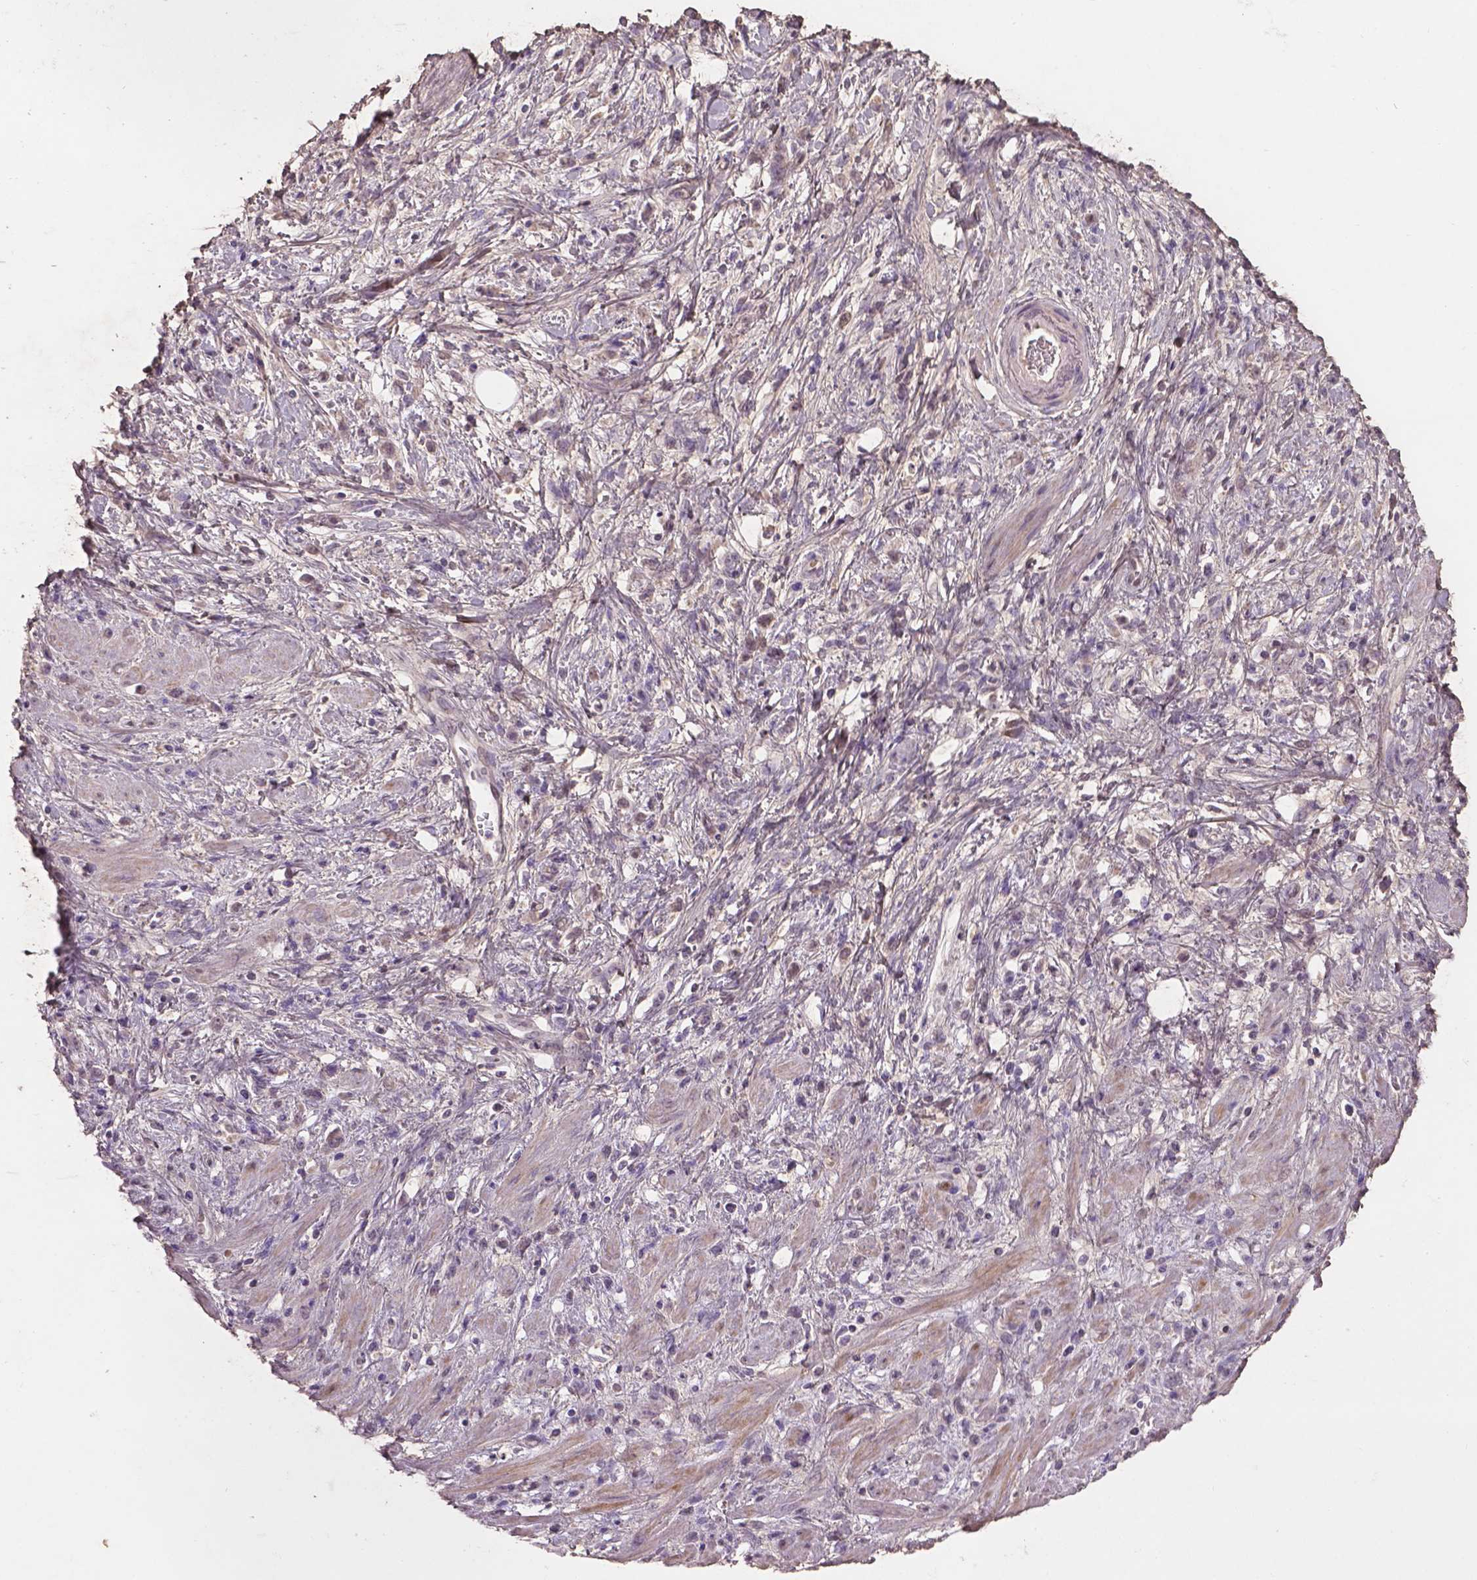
{"staining": {"intensity": "negative", "quantity": "none", "location": "none"}, "tissue": "stomach cancer", "cell_type": "Tumor cells", "image_type": "cancer", "snomed": [{"axis": "morphology", "description": "Adenocarcinoma, NOS"}, {"axis": "topography", "description": "Stomach"}], "caption": "Tumor cells show no significant protein positivity in stomach cancer. (DAB IHC with hematoxylin counter stain).", "gene": "SOX17", "patient": {"sex": "female", "age": 60}}